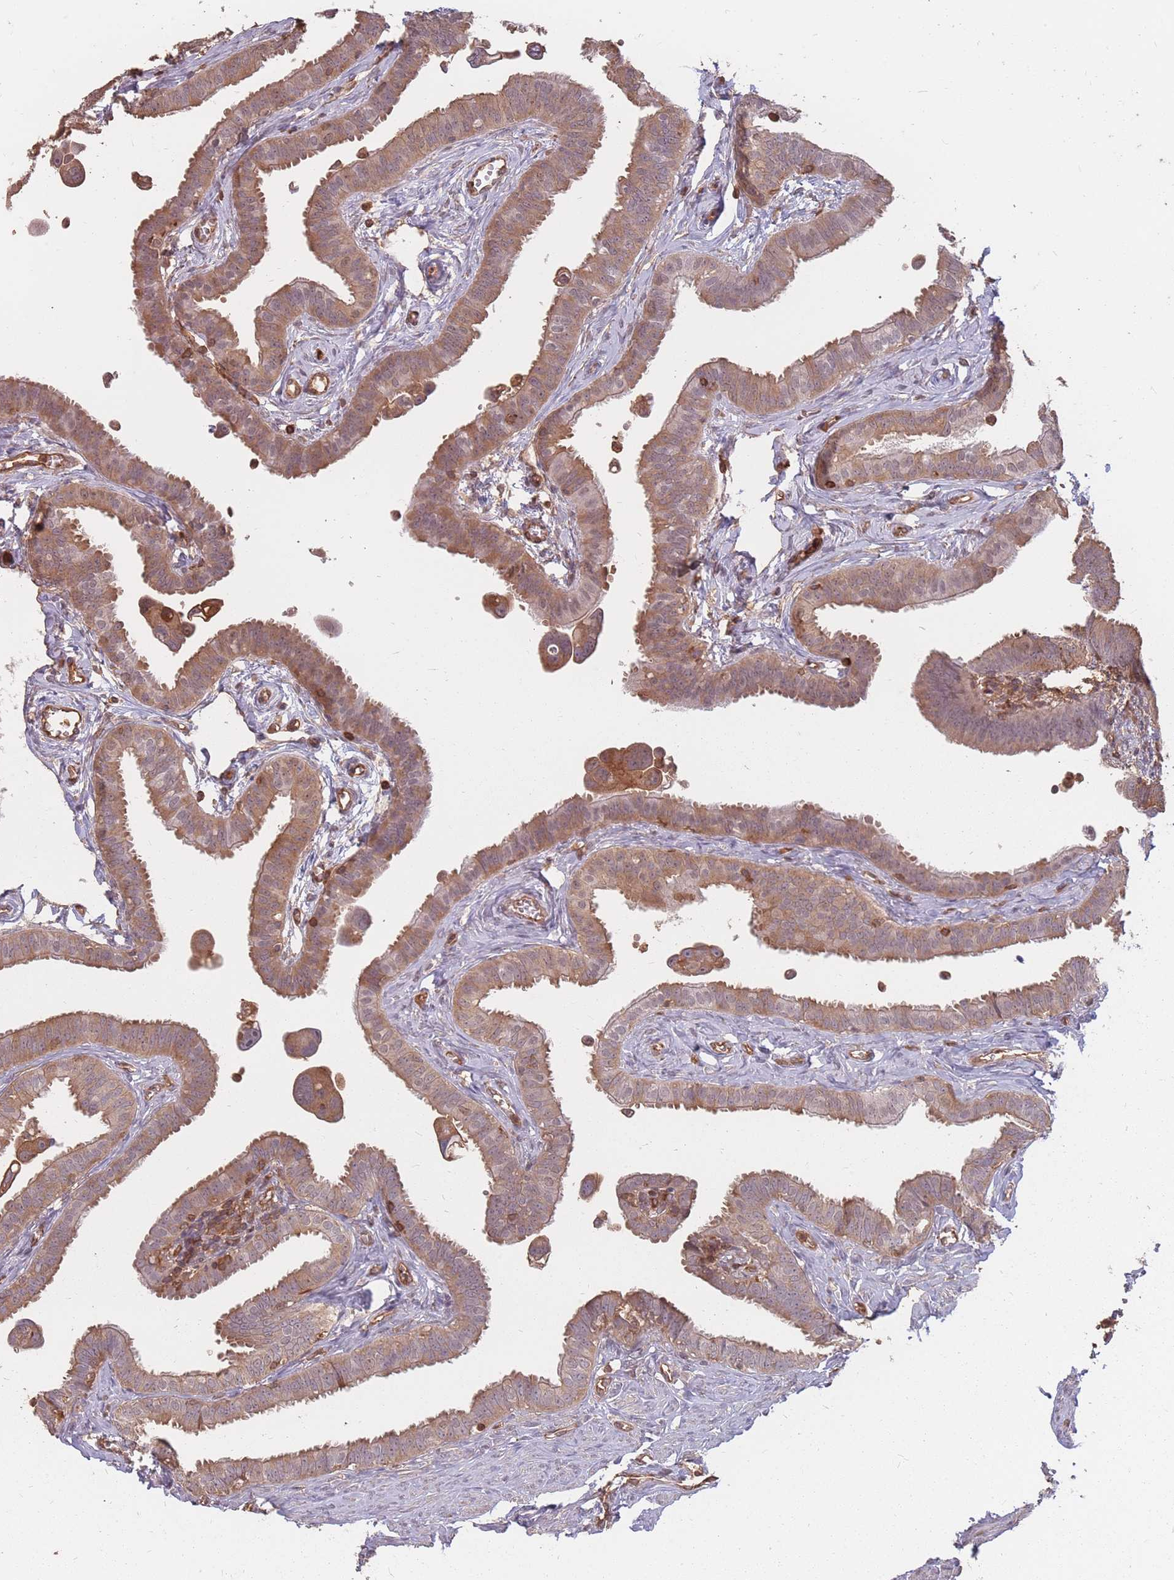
{"staining": {"intensity": "moderate", "quantity": ">75%", "location": "cytoplasmic/membranous"}, "tissue": "fallopian tube", "cell_type": "Glandular cells", "image_type": "normal", "snomed": [{"axis": "morphology", "description": "Normal tissue, NOS"}, {"axis": "morphology", "description": "Carcinoma, NOS"}, {"axis": "topography", "description": "Fallopian tube"}, {"axis": "topography", "description": "Ovary"}], "caption": "Glandular cells display moderate cytoplasmic/membranous staining in approximately >75% of cells in unremarkable fallopian tube.", "gene": "PLS3", "patient": {"sex": "female", "age": 59}}